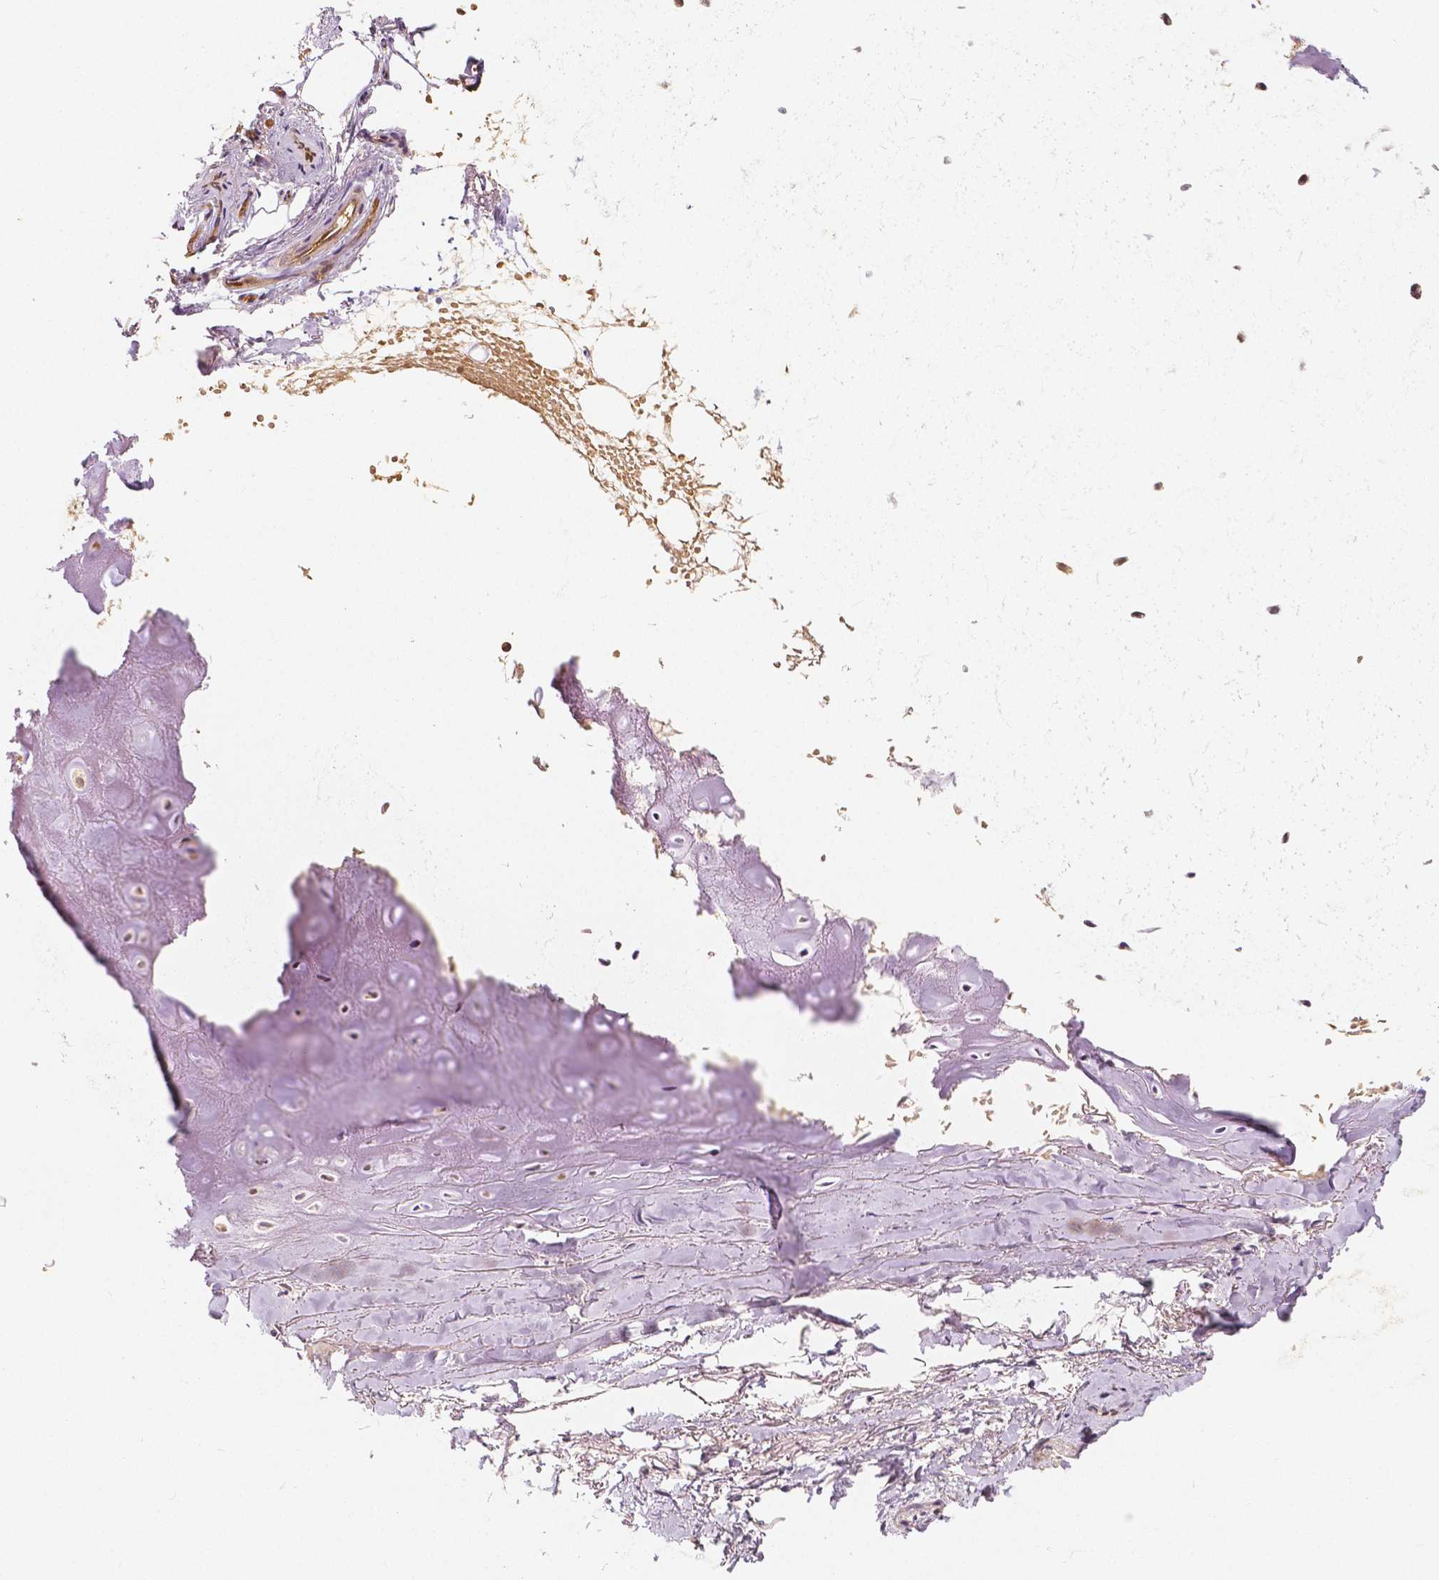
{"staining": {"intensity": "weak", "quantity": "25%-75%", "location": "cytoplasmic/membranous"}, "tissue": "adipose tissue", "cell_type": "Adipocytes", "image_type": "normal", "snomed": [{"axis": "morphology", "description": "Normal tissue, NOS"}, {"axis": "topography", "description": "Cartilage tissue"}], "caption": "Unremarkable adipose tissue demonstrates weak cytoplasmic/membranous expression in approximately 25%-75% of adipocytes, visualized by immunohistochemistry.", "gene": "NAPRT", "patient": {"sex": "male", "age": 65}}